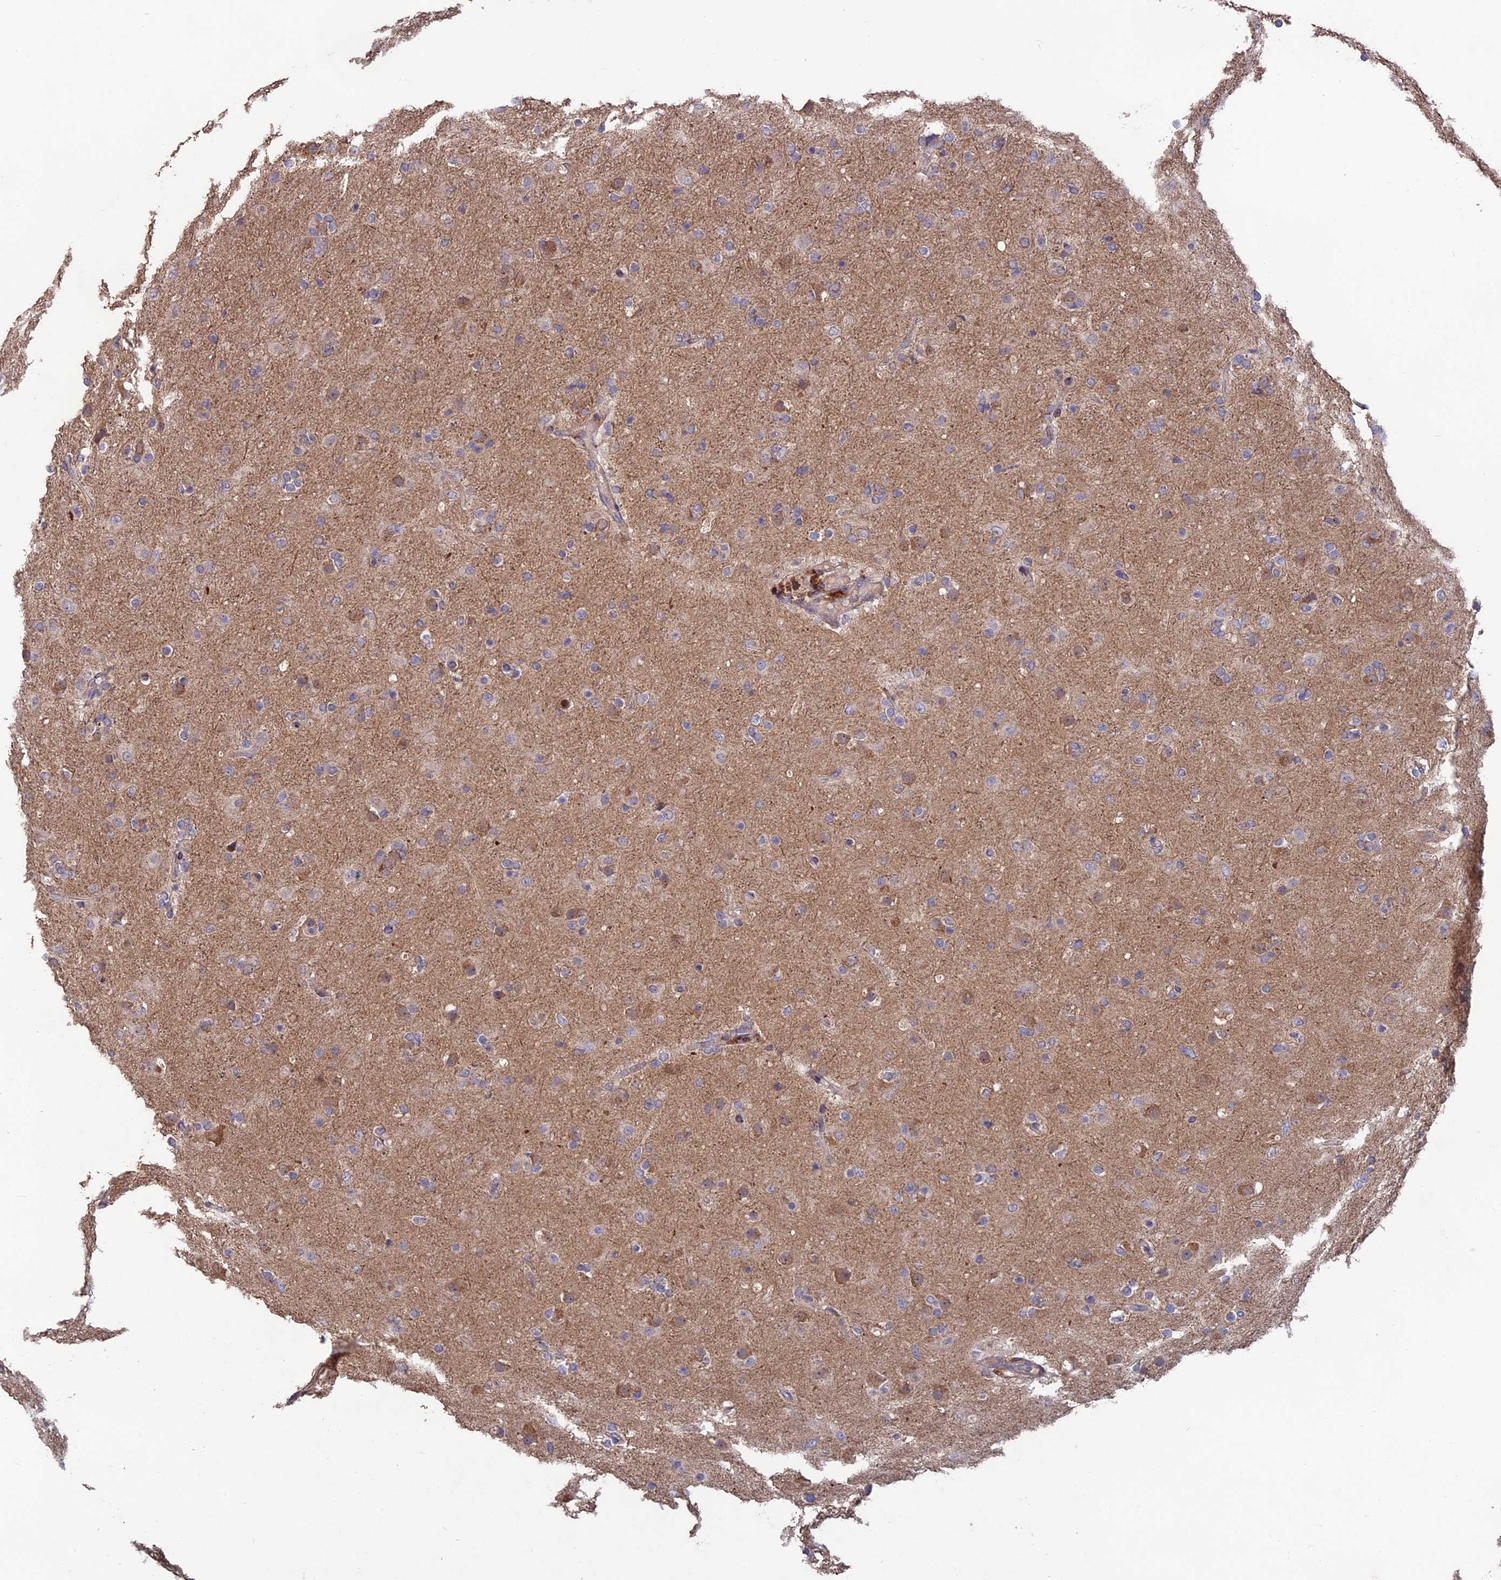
{"staining": {"intensity": "negative", "quantity": "none", "location": "none"}, "tissue": "glioma", "cell_type": "Tumor cells", "image_type": "cancer", "snomed": [{"axis": "morphology", "description": "Glioma, malignant, Low grade"}, {"axis": "topography", "description": "Brain"}], "caption": "Human glioma stained for a protein using IHC demonstrates no expression in tumor cells.", "gene": "SHISA5", "patient": {"sex": "male", "age": 65}}